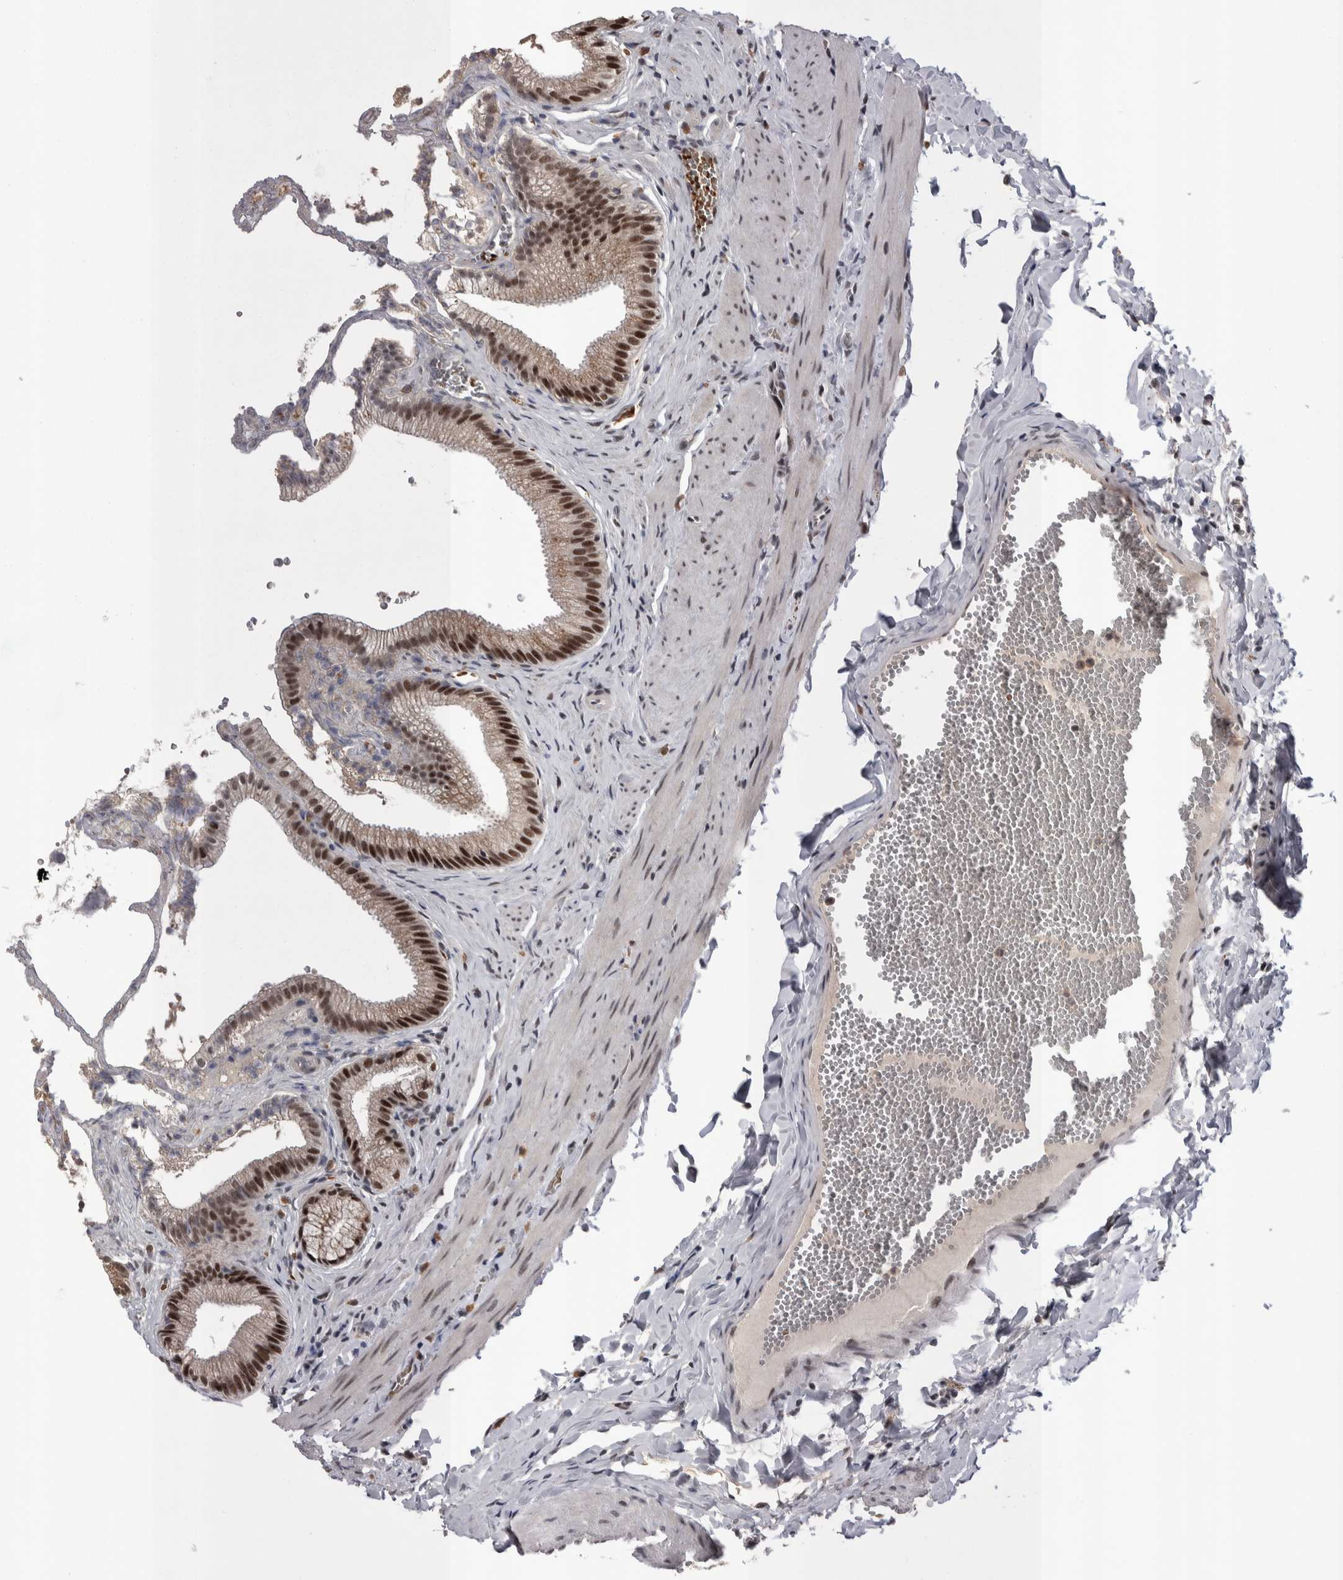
{"staining": {"intensity": "strong", "quantity": ">75%", "location": "nuclear"}, "tissue": "gallbladder", "cell_type": "Glandular cells", "image_type": "normal", "snomed": [{"axis": "morphology", "description": "Normal tissue, NOS"}, {"axis": "topography", "description": "Gallbladder"}], "caption": "Immunohistochemical staining of normal gallbladder demonstrates strong nuclear protein staining in approximately >75% of glandular cells.", "gene": "DMTF1", "patient": {"sex": "male", "age": 38}}